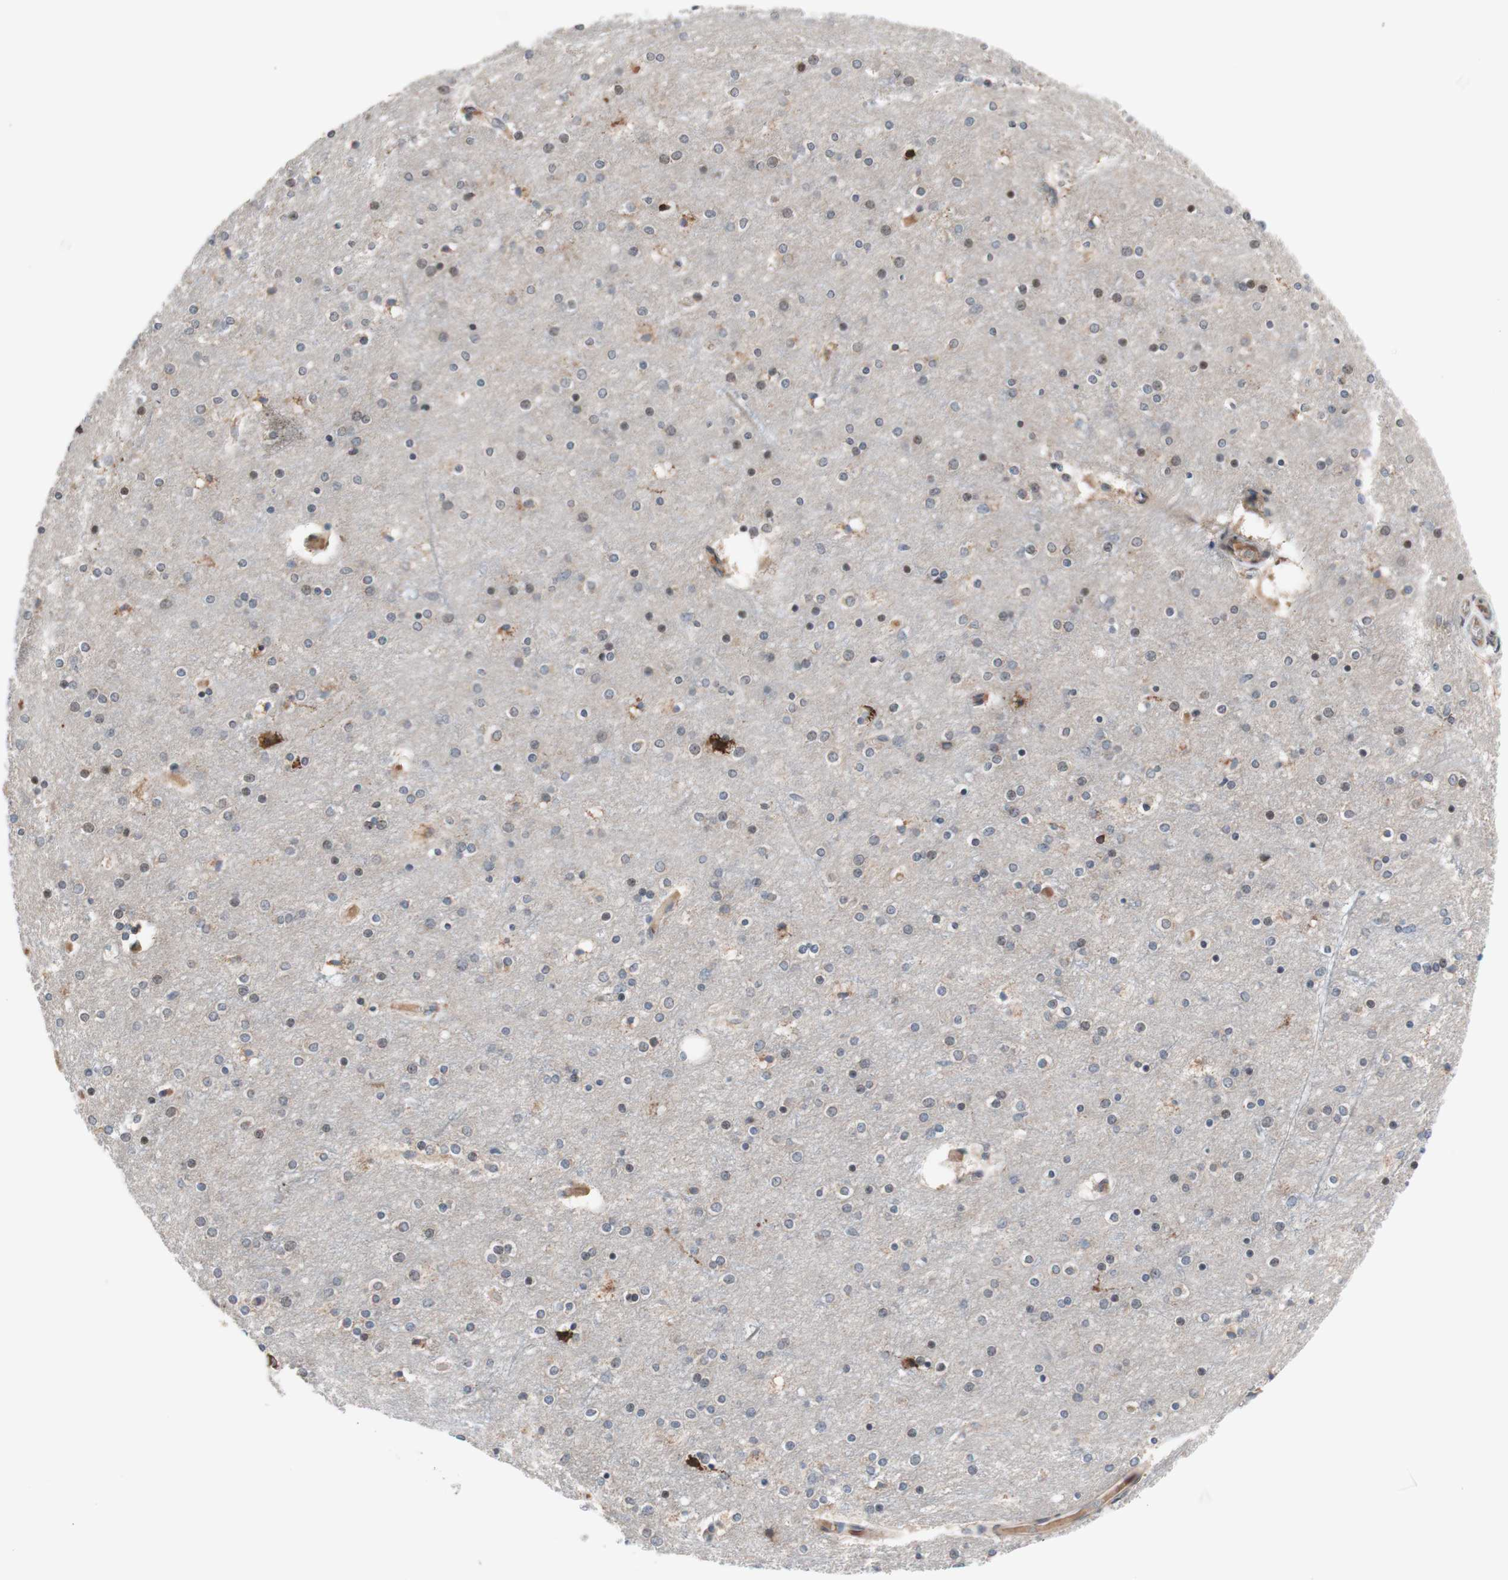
{"staining": {"intensity": "weak", "quantity": ">75%", "location": "cytoplasmic/membranous"}, "tissue": "cerebral cortex", "cell_type": "Endothelial cells", "image_type": "normal", "snomed": [{"axis": "morphology", "description": "Normal tissue, NOS"}, {"axis": "topography", "description": "Cerebral cortex"}], "caption": "Weak cytoplasmic/membranous positivity for a protein is present in approximately >75% of endothelial cells of unremarkable cerebral cortex using immunohistochemistry.", "gene": "CD55", "patient": {"sex": "female", "age": 54}}